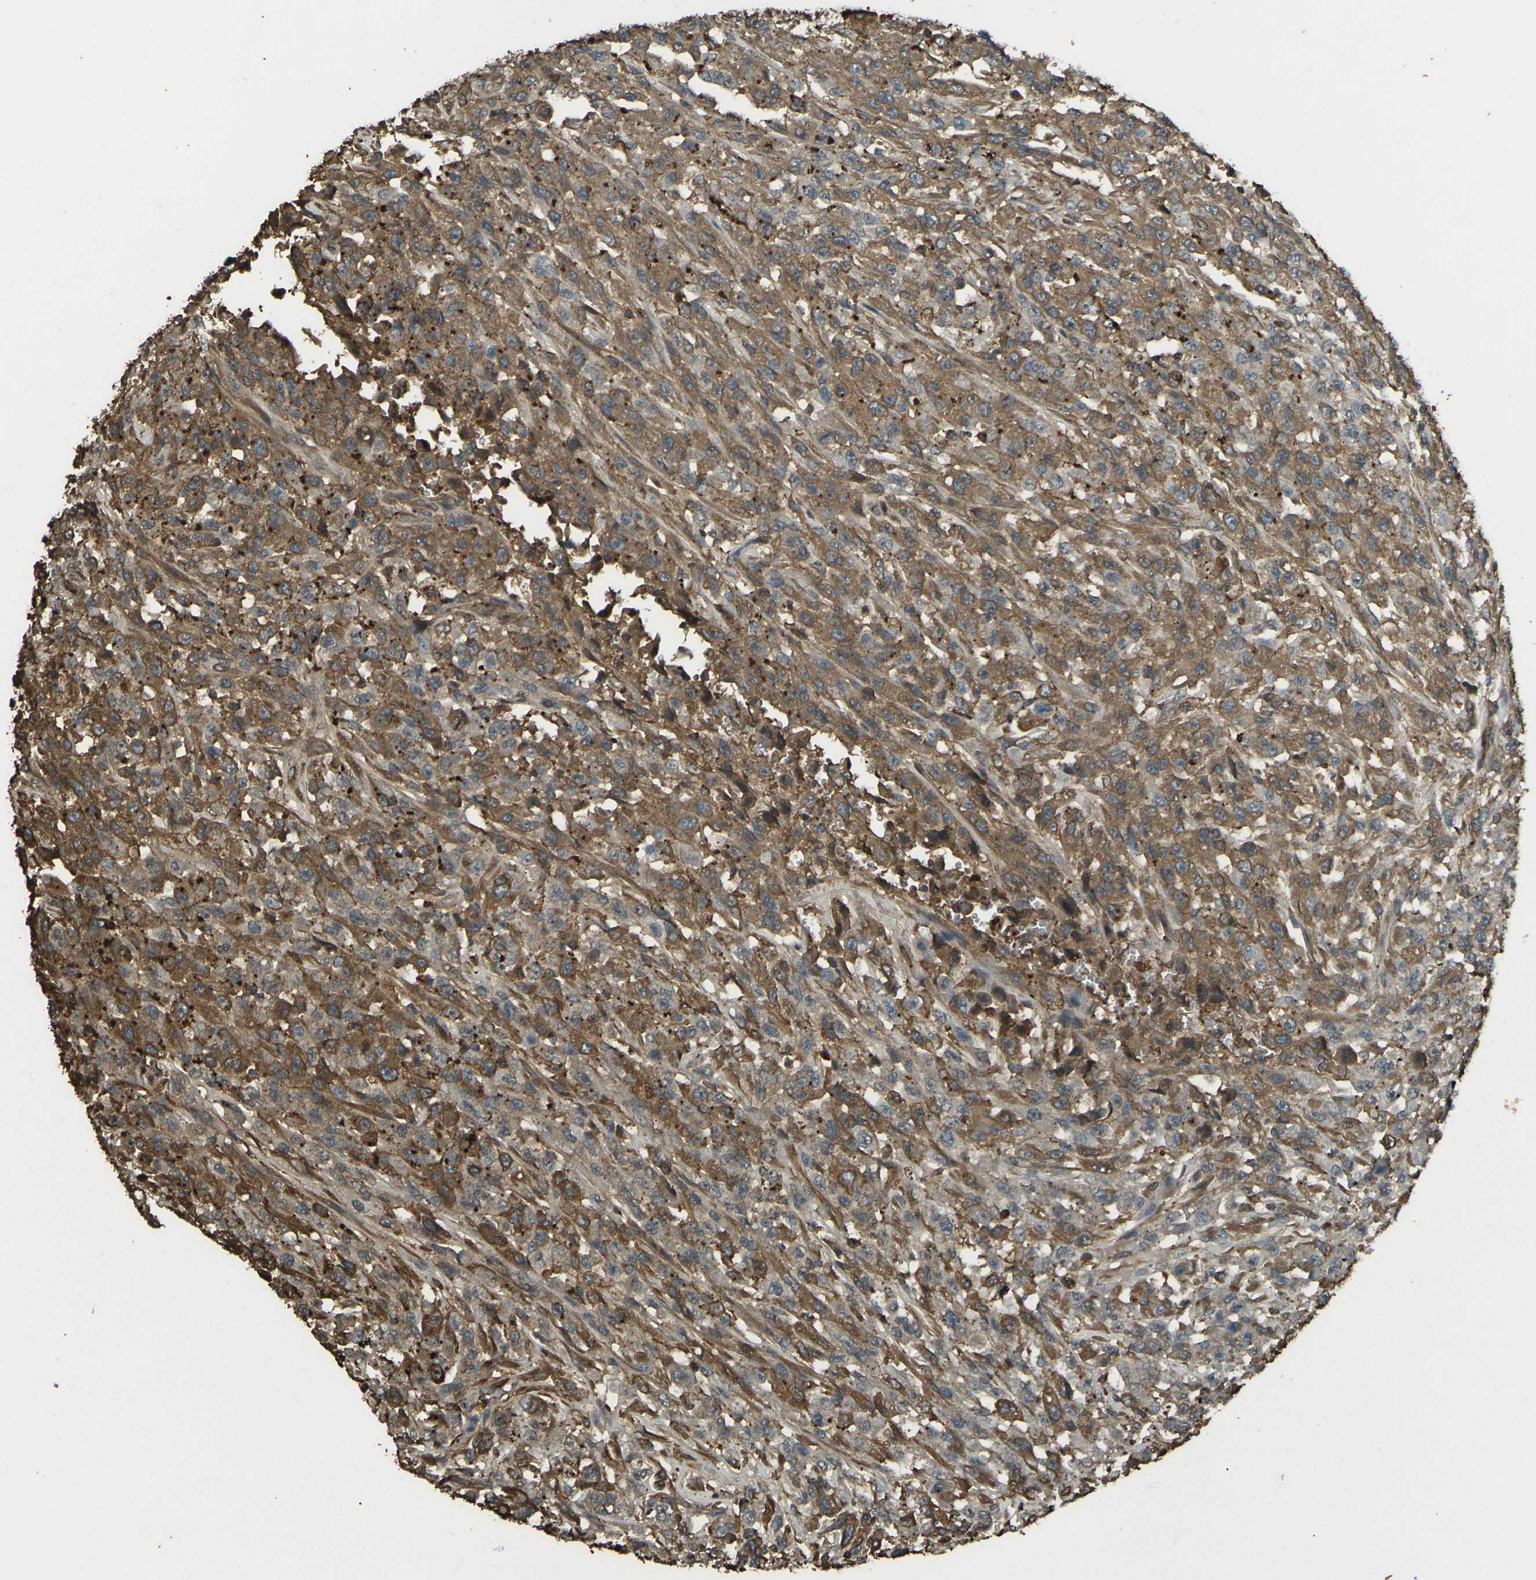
{"staining": {"intensity": "strong", "quantity": "25%-75%", "location": "cytoplasmic/membranous"}, "tissue": "urothelial cancer", "cell_type": "Tumor cells", "image_type": "cancer", "snomed": [{"axis": "morphology", "description": "Urothelial carcinoma, High grade"}, {"axis": "topography", "description": "Urinary bladder"}], "caption": "A high-resolution image shows IHC staining of urothelial cancer, which reveals strong cytoplasmic/membranous expression in about 25%-75% of tumor cells.", "gene": "CYP1B1", "patient": {"sex": "male", "age": 46}}